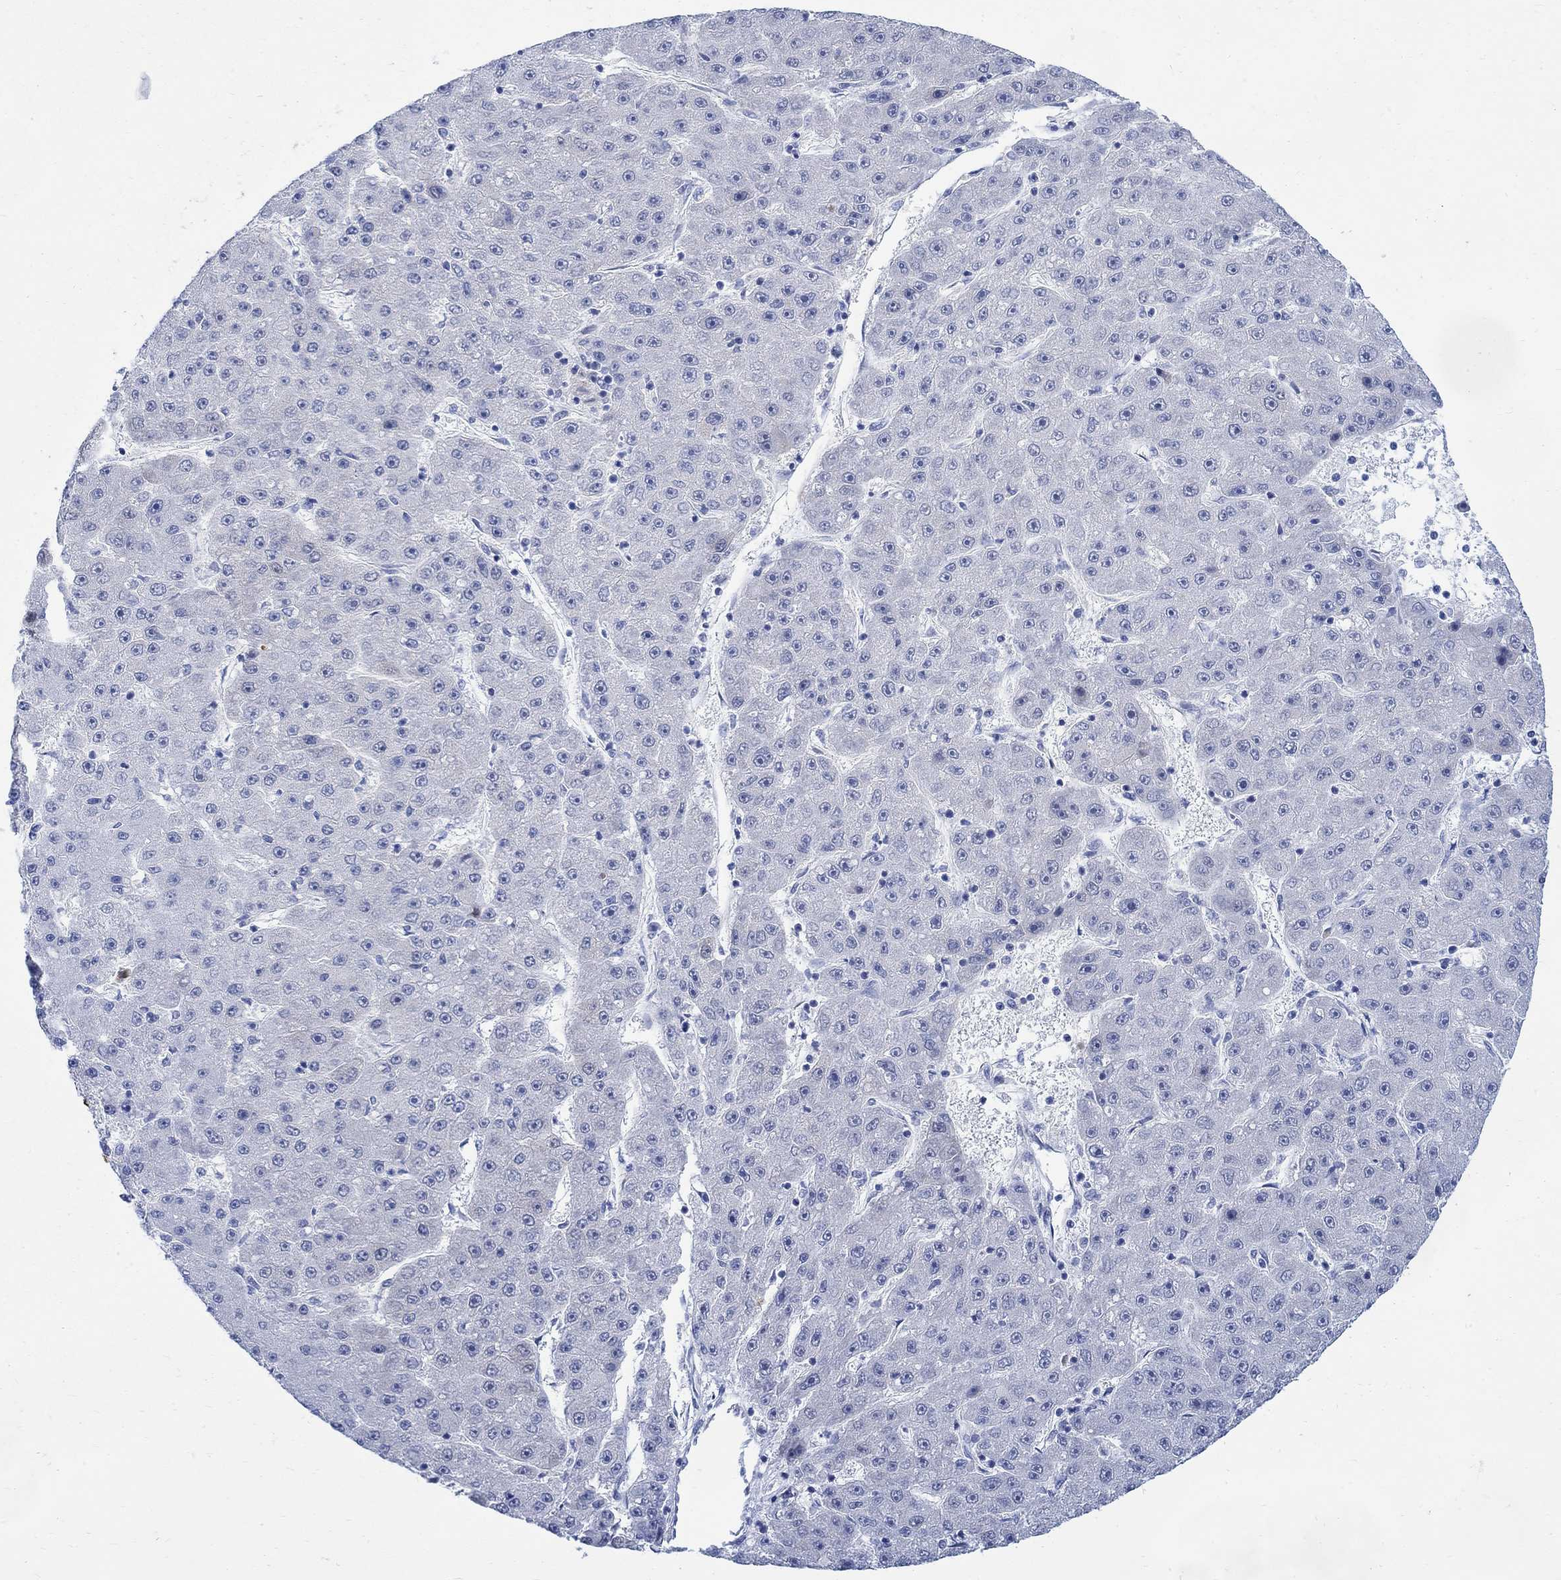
{"staining": {"intensity": "negative", "quantity": "none", "location": "none"}, "tissue": "liver cancer", "cell_type": "Tumor cells", "image_type": "cancer", "snomed": [{"axis": "morphology", "description": "Carcinoma, Hepatocellular, NOS"}, {"axis": "topography", "description": "Liver"}], "caption": "High power microscopy micrograph of an immunohistochemistry micrograph of hepatocellular carcinoma (liver), revealing no significant staining in tumor cells.", "gene": "CPLX2", "patient": {"sex": "male", "age": 67}}